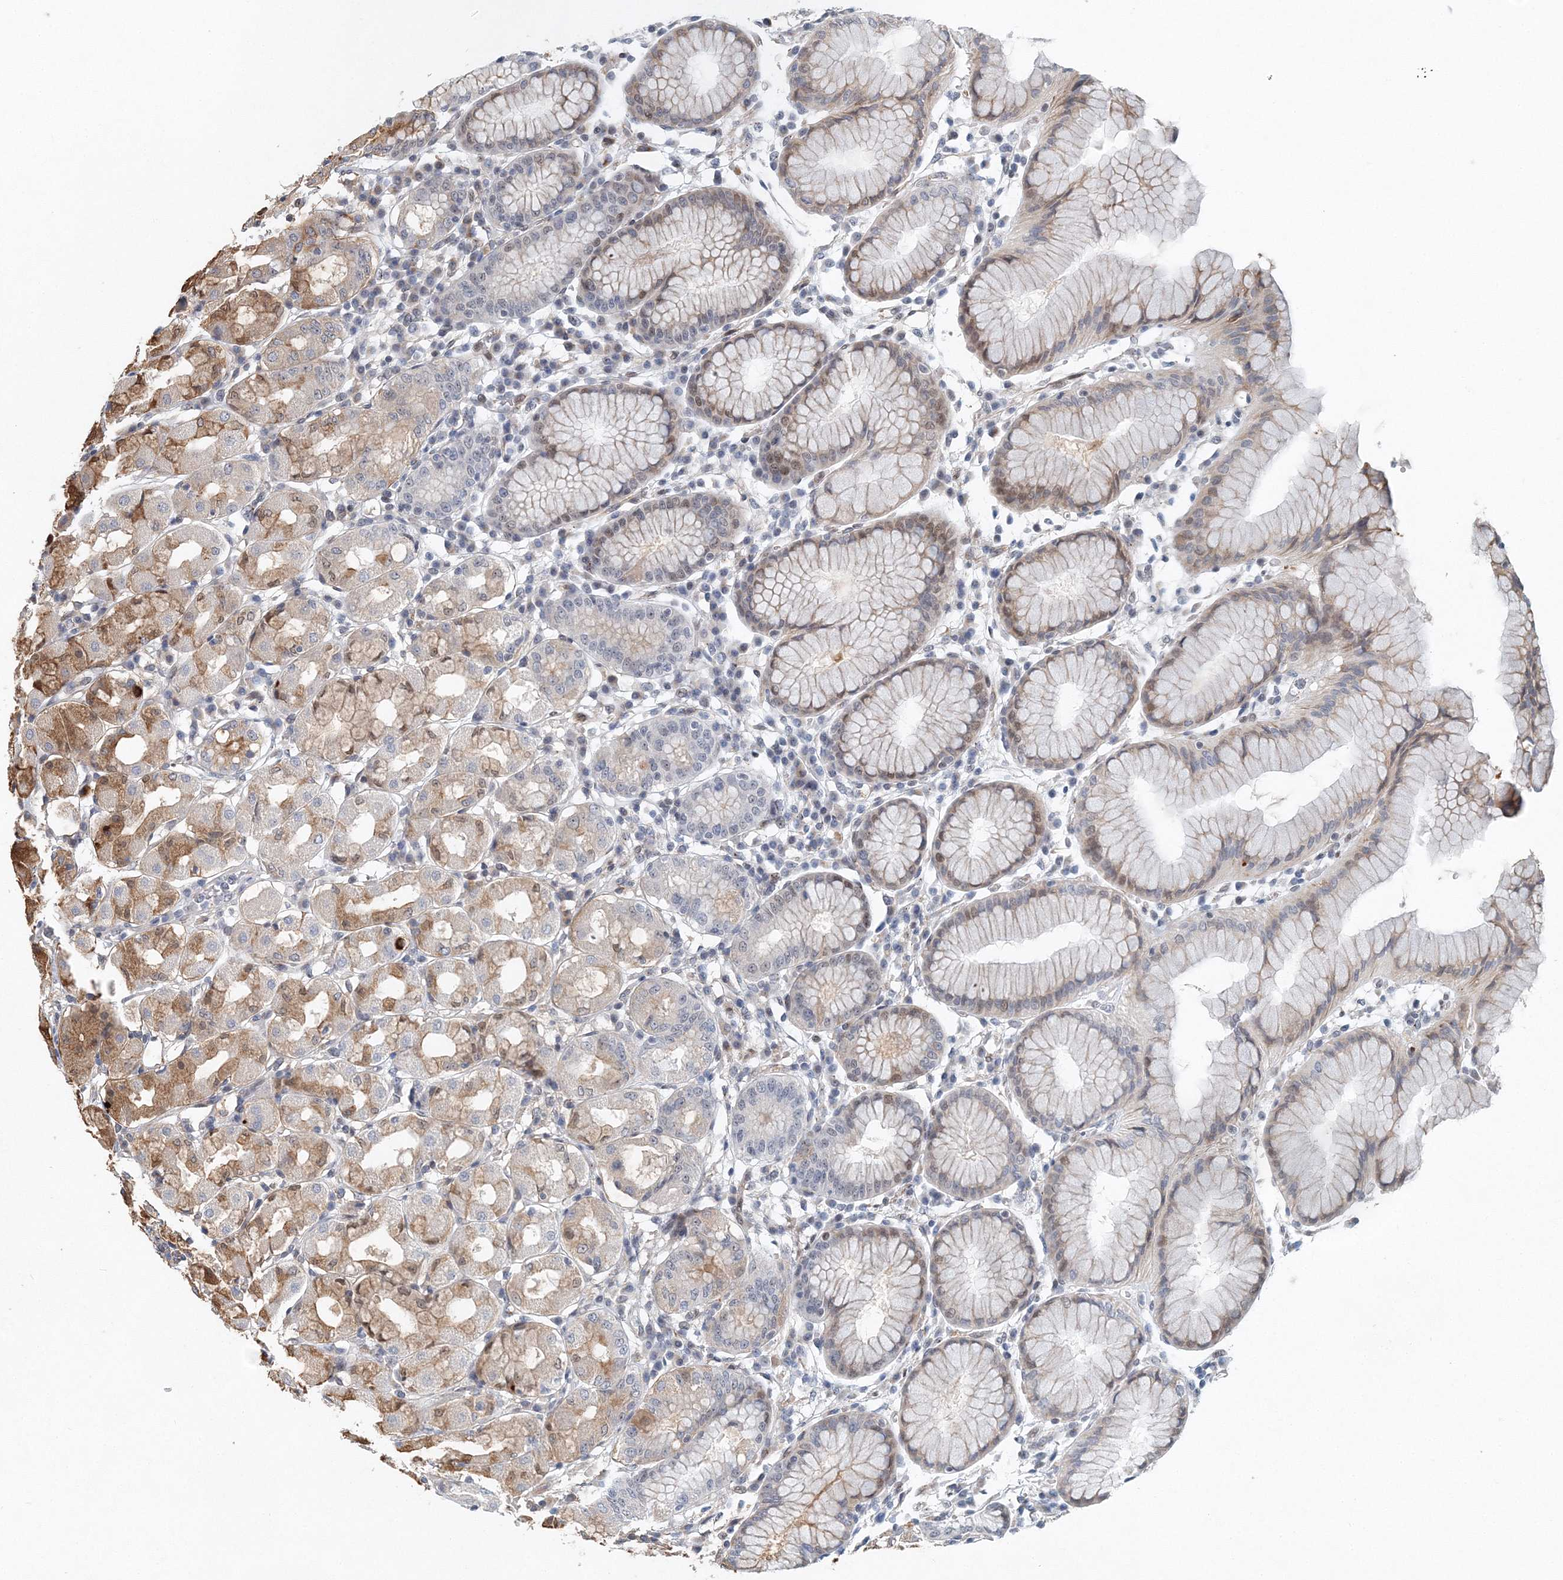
{"staining": {"intensity": "moderate", "quantity": "25%-75%", "location": "cytoplasmic/membranous"}, "tissue": "stomach", "cell_type": "Glandular cells", "image_type": "normal", "snomed": [{"axis": "morphology", "description": "Normal tissue, NOS"}, {"axis": "topography", "description": "Stomach"}, {"axis": "topography", "description": "Stomach, lower"}], "caption": "Protein staining demonstrates moderate cytoplasmic/membranous positivity in about 25%-75% of glandular cells in normal stomach.", "gene": "UIMC1", "patient": {"sex": "female", "age": 56}}